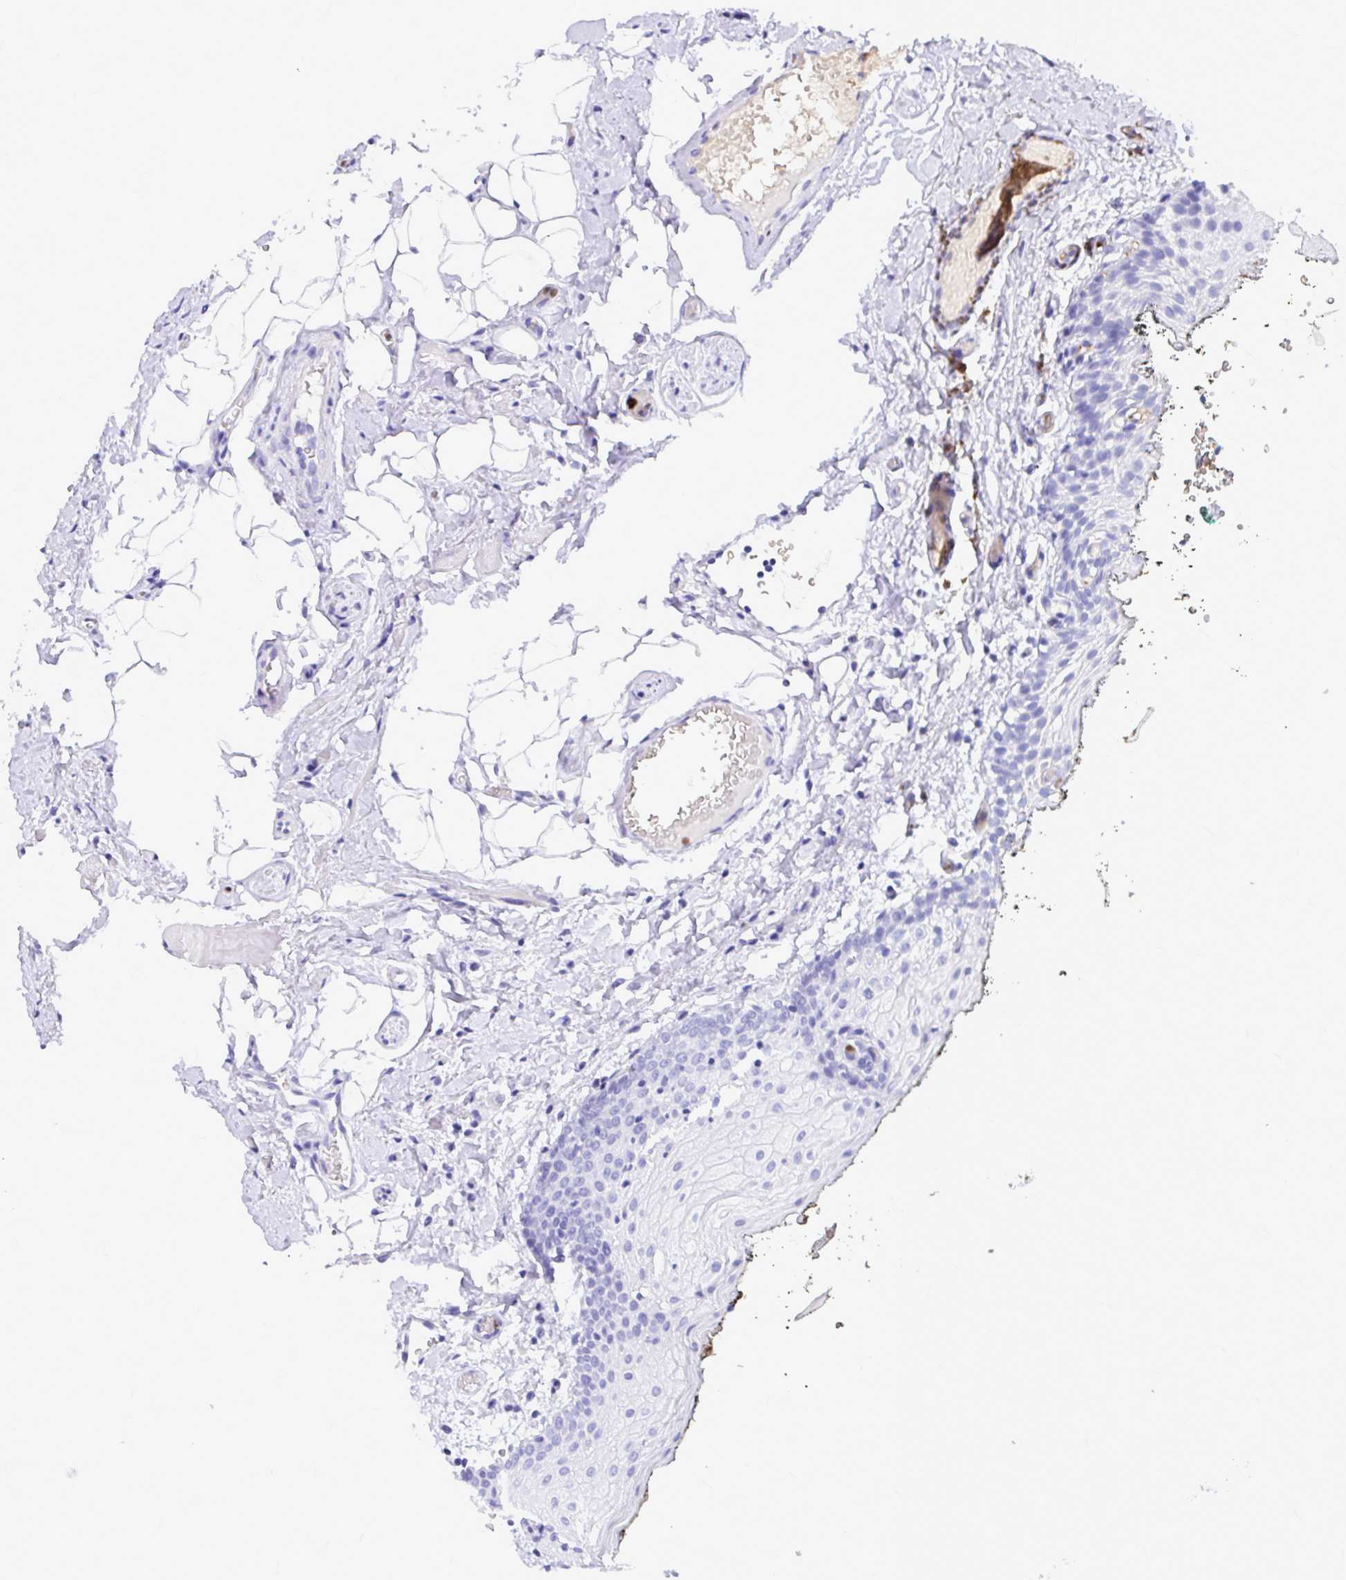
{"staining": {"intensity": "negative", "quantity": "none", "location": "none"}, "tissue": "oral mucosa", "cell_type": "Squamous epithelial cells", "image_type": "normal", "snomed": [{"axis": "morphology", "description": "Normal tissue, NOS"}, {"axis": "morphology", "description": "Squamous cell carcinoma, NOS"}, {"axis": "topography", "description": "Oral tissue"}, {"axis": "topography", "description": "Head-Neck"}], "caption": "Immunohistochemistry of benign oral mucosa reveals no staining in squamous epithelial cells.", "gene": "CLEC1B", "patient": {"sex": "male", "age": 58}}